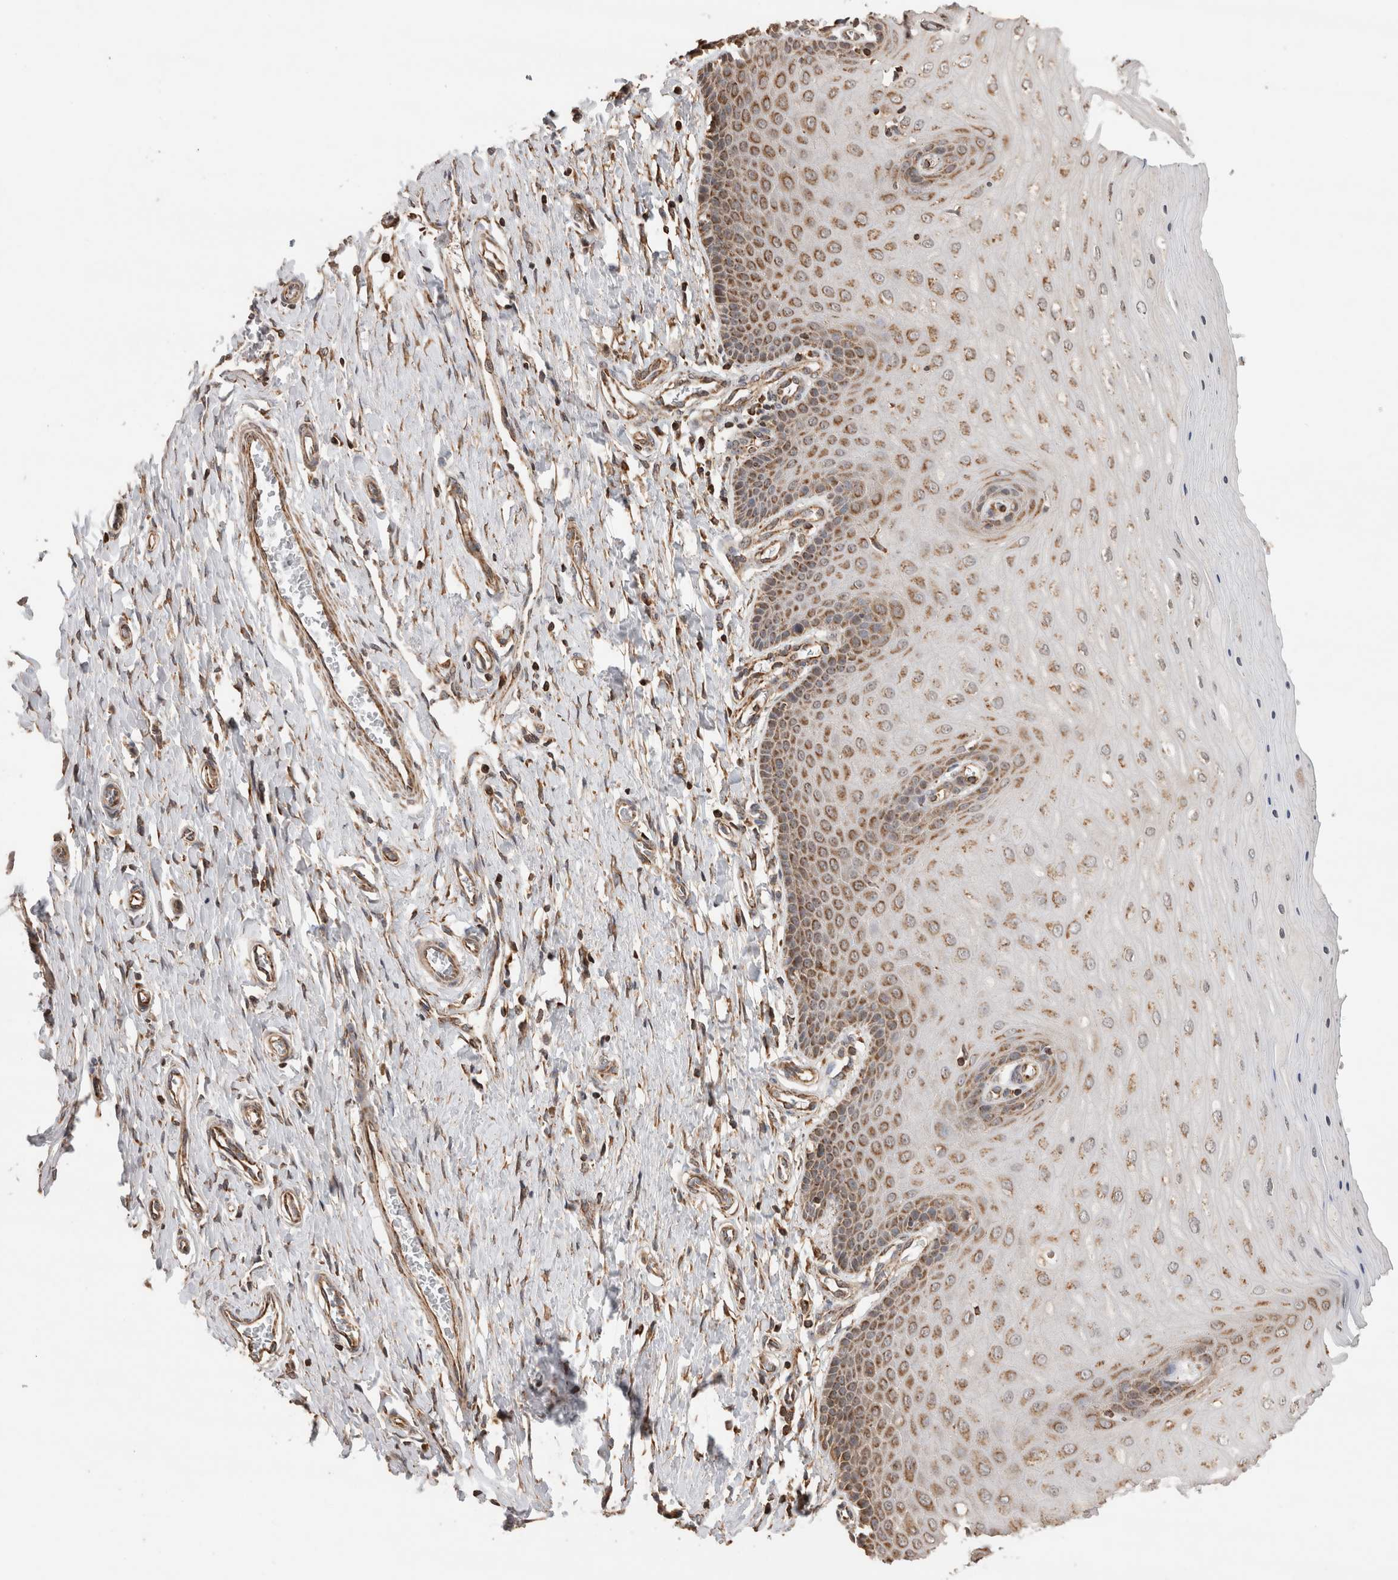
{"staining": {"intensity": "strong", "quantity": "25%-75%", "location": "cytoplasmic/membranous"}, "tissue": "cervix", "cell_type": "Glandular cells", "image_type": "normal", "snomed": [{"axis": "morphology", "description": "Normal tissue, NOS"}, {"axis": "topography", "description": "Cervix"}], "caption": "Immunohistochemistry (IHC) of unremarkable cervix displays high levels of strong cytoplasmic/membranous expression in about 25%-75% of glandular cells.", "gene": "IMMP2L", "patient": {"sex": "female", "age": 55}}